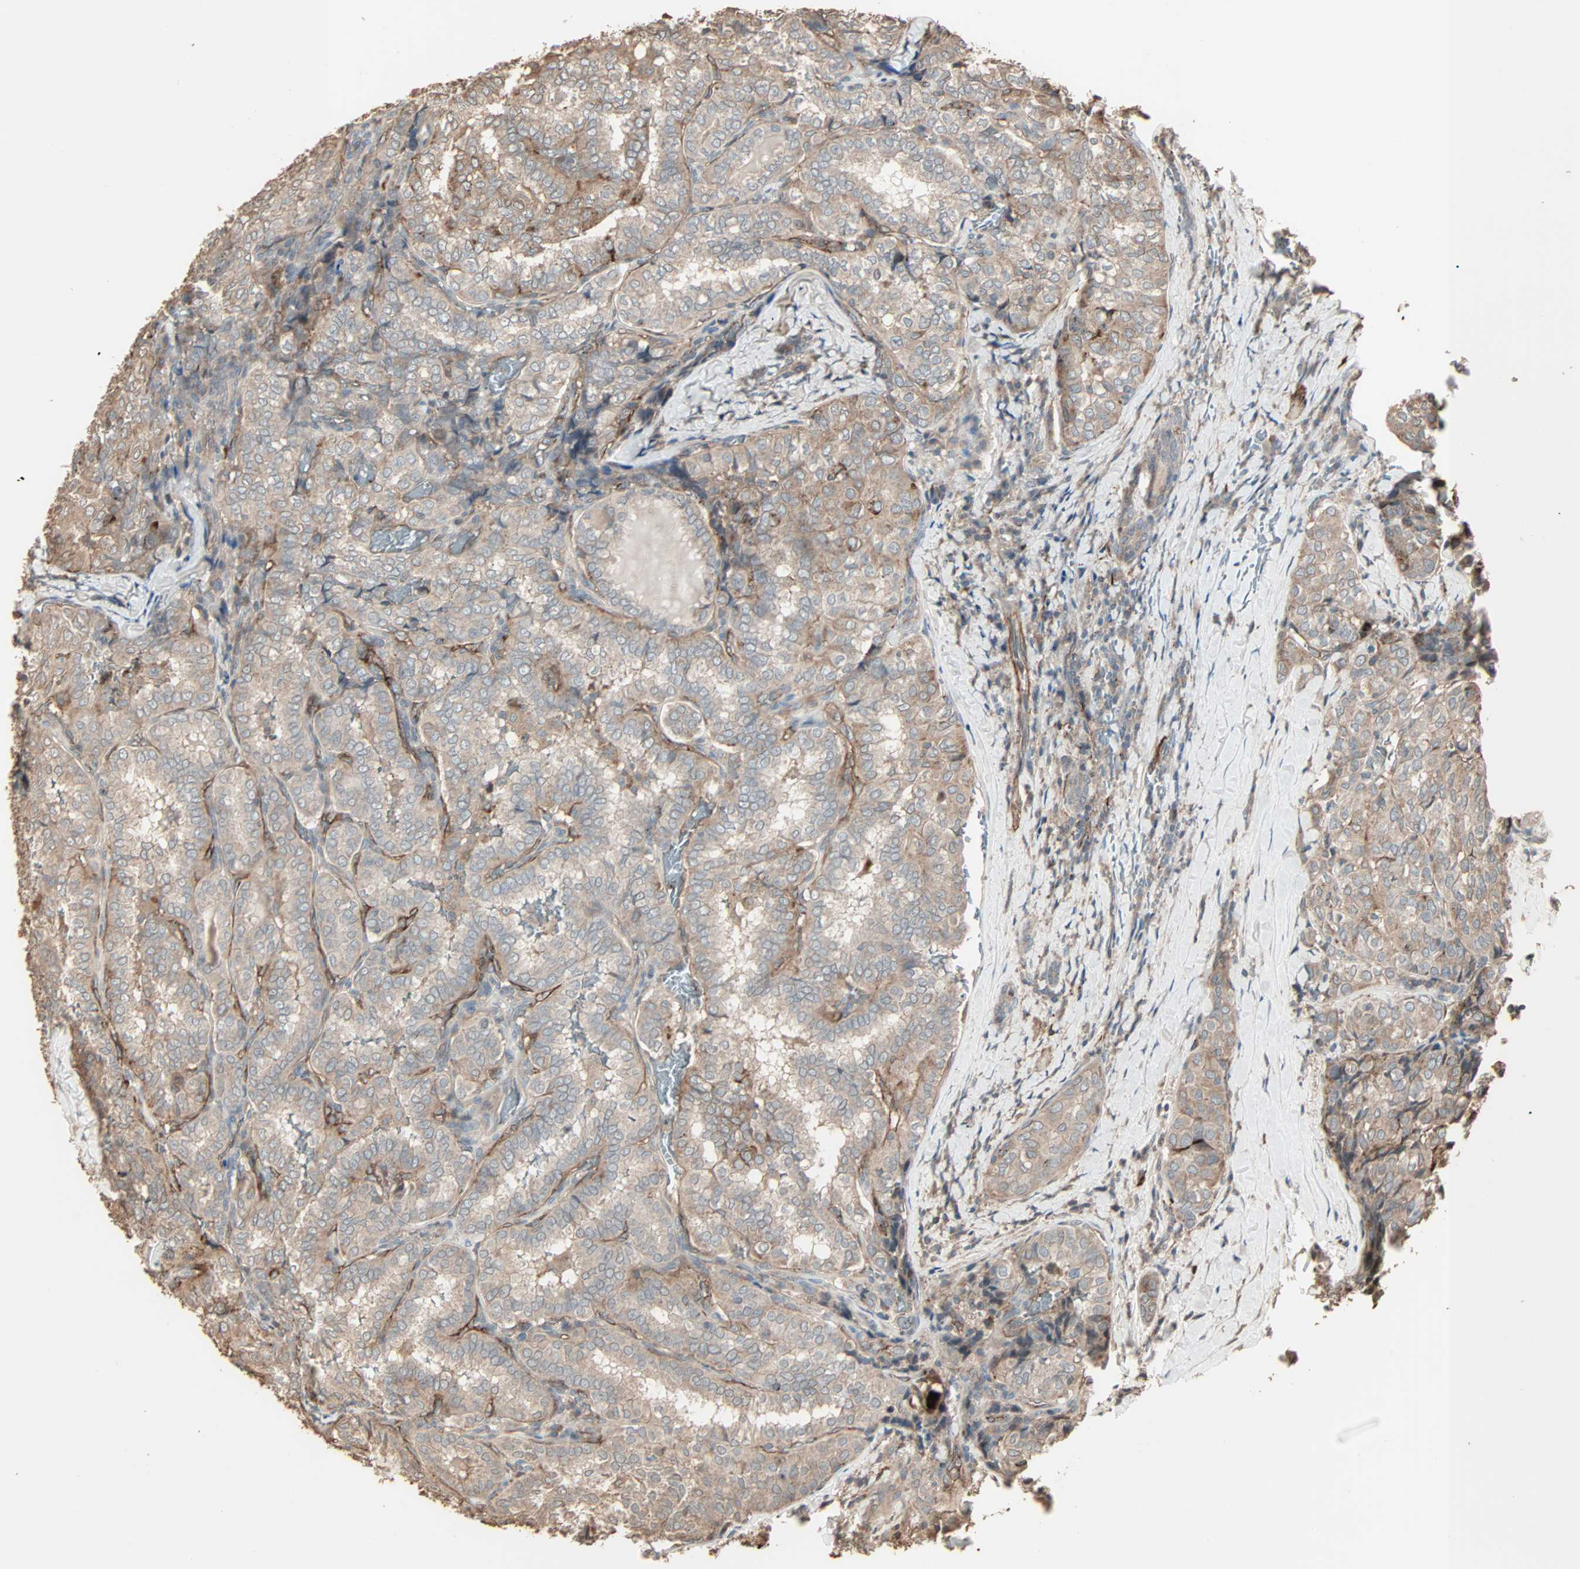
{"staining": {"intensity": "moderate", "quantity": "25%-75%", "location": "cytoplasmic/membranous"}, "tissue": "thyroid cancer", "cell_type": "Tumor cells", "image_type": "cancer", "snomed": [{"axis": "morphology", "description": "Normal tissue, NOS"}, {"axis": "morphology", "description": "Papillary adenocarcinoma, NOS"}, {"axis": "topography", "description": "Thyroid gland"}], "caption": "Protein analysis of papillary adenocarcinoma (thyroid) tissue shows moderate cytoplasmic/membranous expression in approximately 25%-75% of tumor cells. The staining was performed using DAB to visualize the protein expression in brown, while the nuclei were stained in blue with hematoxylin (Magnification: 20x).", "gene": "CALCRL", "patient": {"sex": "female", "age": 30}}